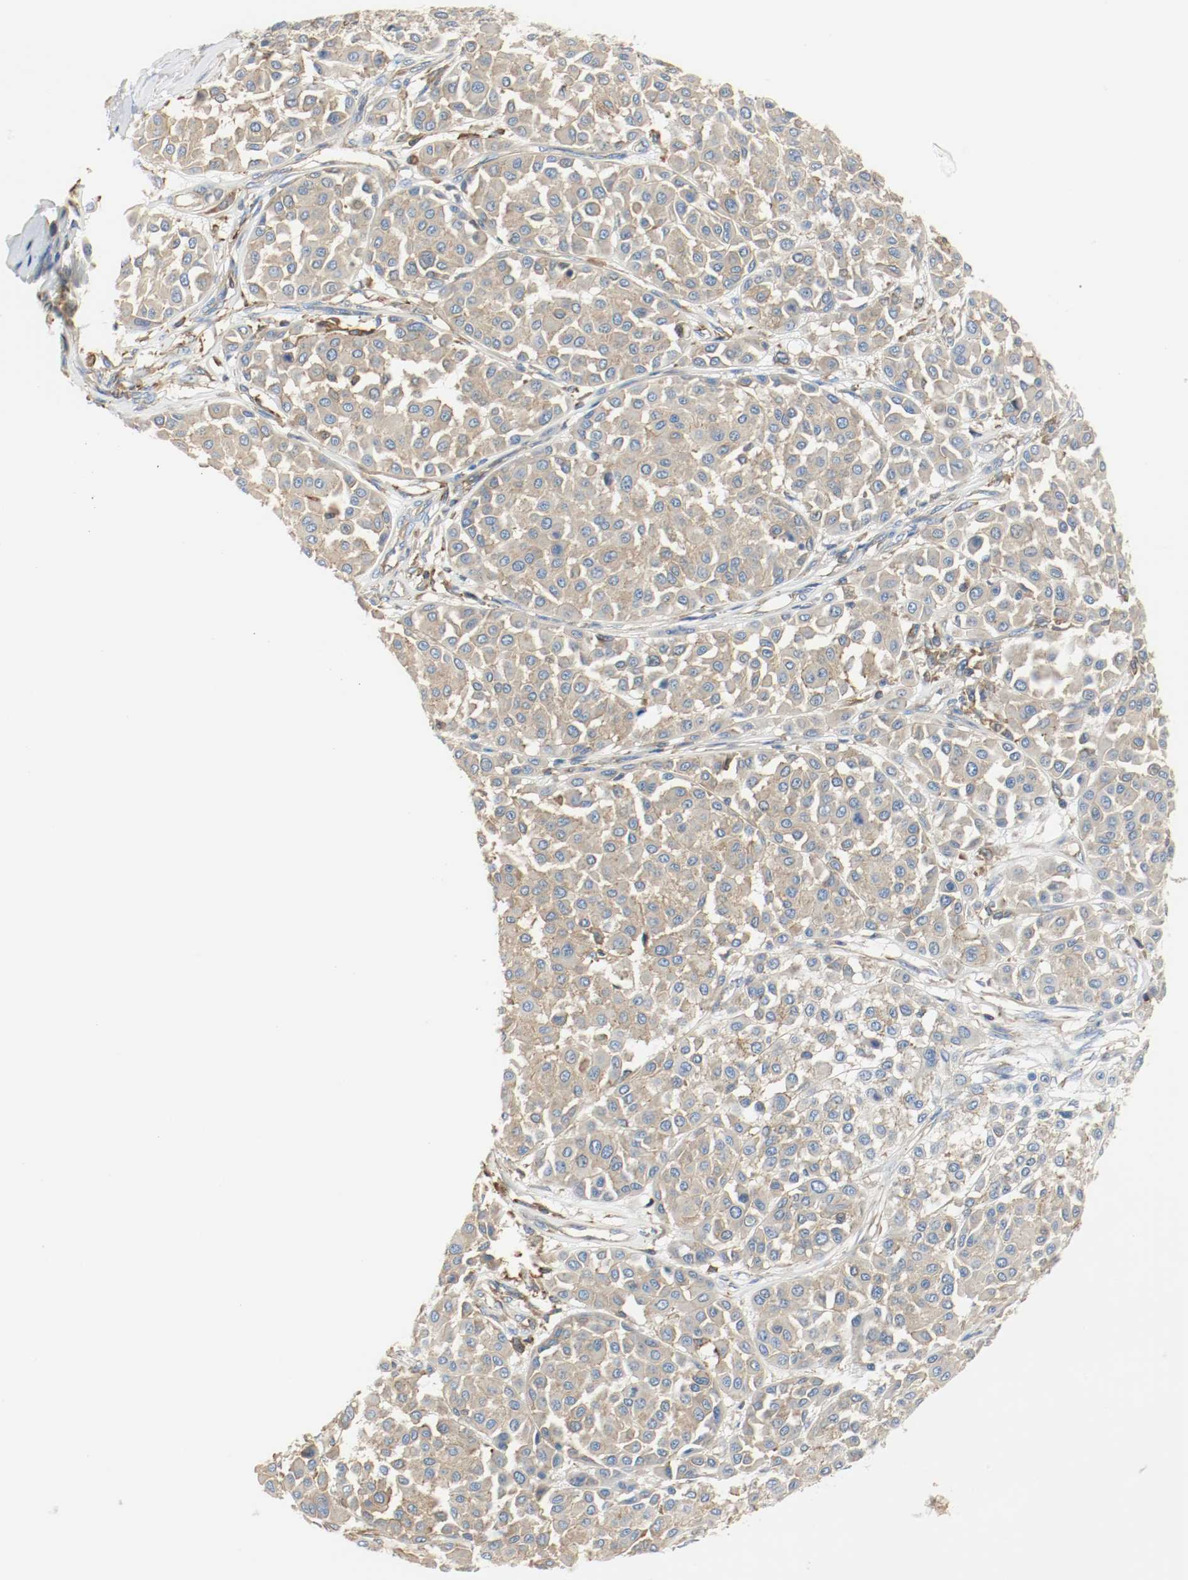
{"staining": {"intensity": "weak", "quantity": "25%-75%", "location": "cytoplasmic/membranous"}, "tissue": "melanoma", "cell_type": "Tumor cells", "image_type": "cancer", "snomed": [{"axis": "morphology", "description": "Malignant melanoma, Metastatic site"}, {"axis": "topography", "description": "Soft tissue"}], "caption": "Immunohistochemical staining of malignant melanoma (metastatic site) shows weak cytoplasmic/membranous protein positivity in about 25%-75% of tumor cells.", "gene": "ARPC1B", "patient": {"sex": "male", "age": 41}}